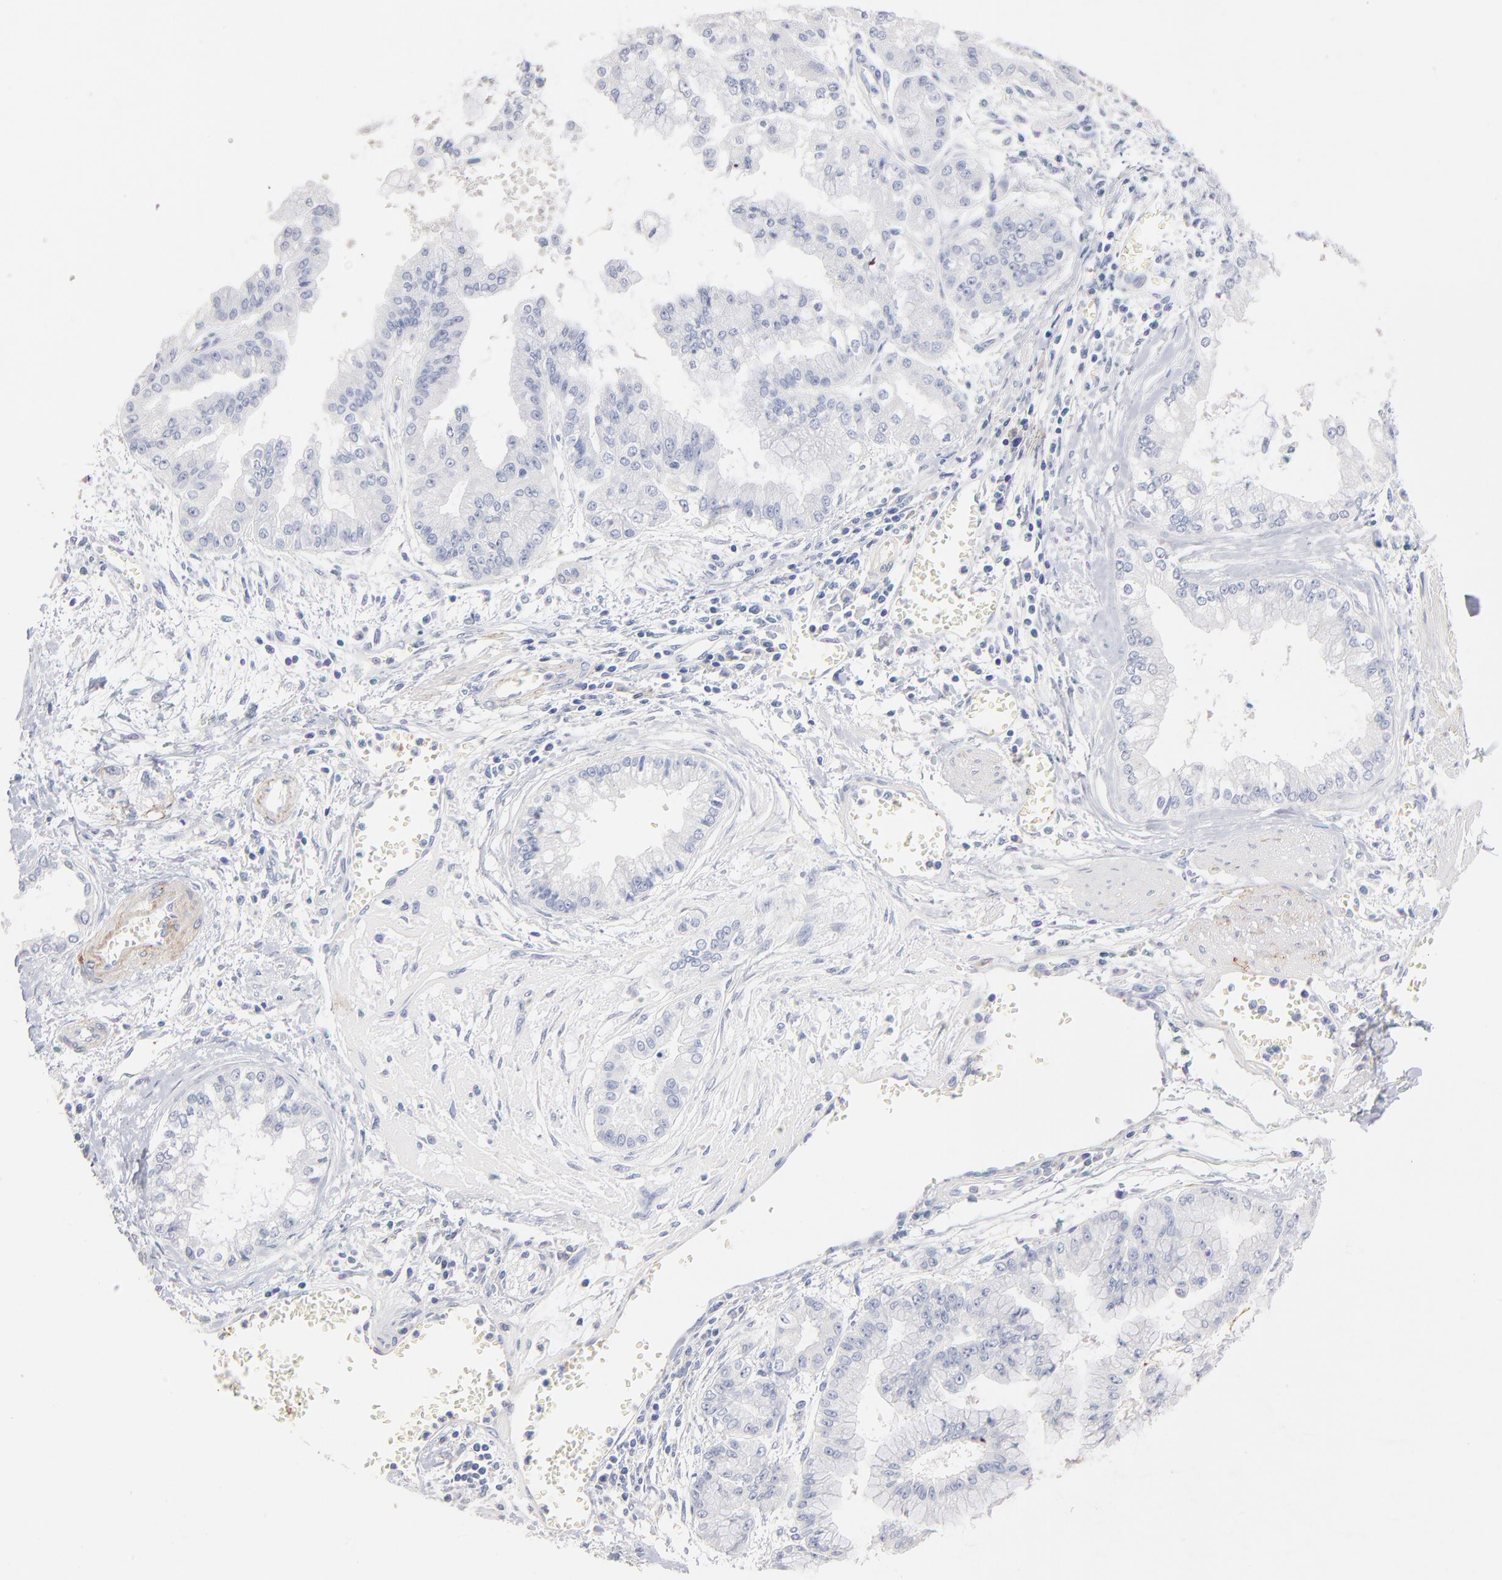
{"staining": {"intensity": "negative", "quantity": "none", "location": "none"}, "tissue": "liver cancer", "cell_type": "Tumor cells", "image_type": "cancer", "snomed": [{"axis": "morphology", "description": "Cholangiocarcinoma"}, {"axis": "topography", "description": "Liver"}], "caption": "This micrograph is of liver cholangiocarcinoma stained with immunohistochemistry (IHC) to label a protein in brown with the nuclei are counter-stained blue. There is no staining in tumor cells. The staining is performed using DAB brown chromogen with nuclei counter-stained in using hematoxylin.", "gene": "ITGA8", "patient": {"sex": "female", "age": 79}}